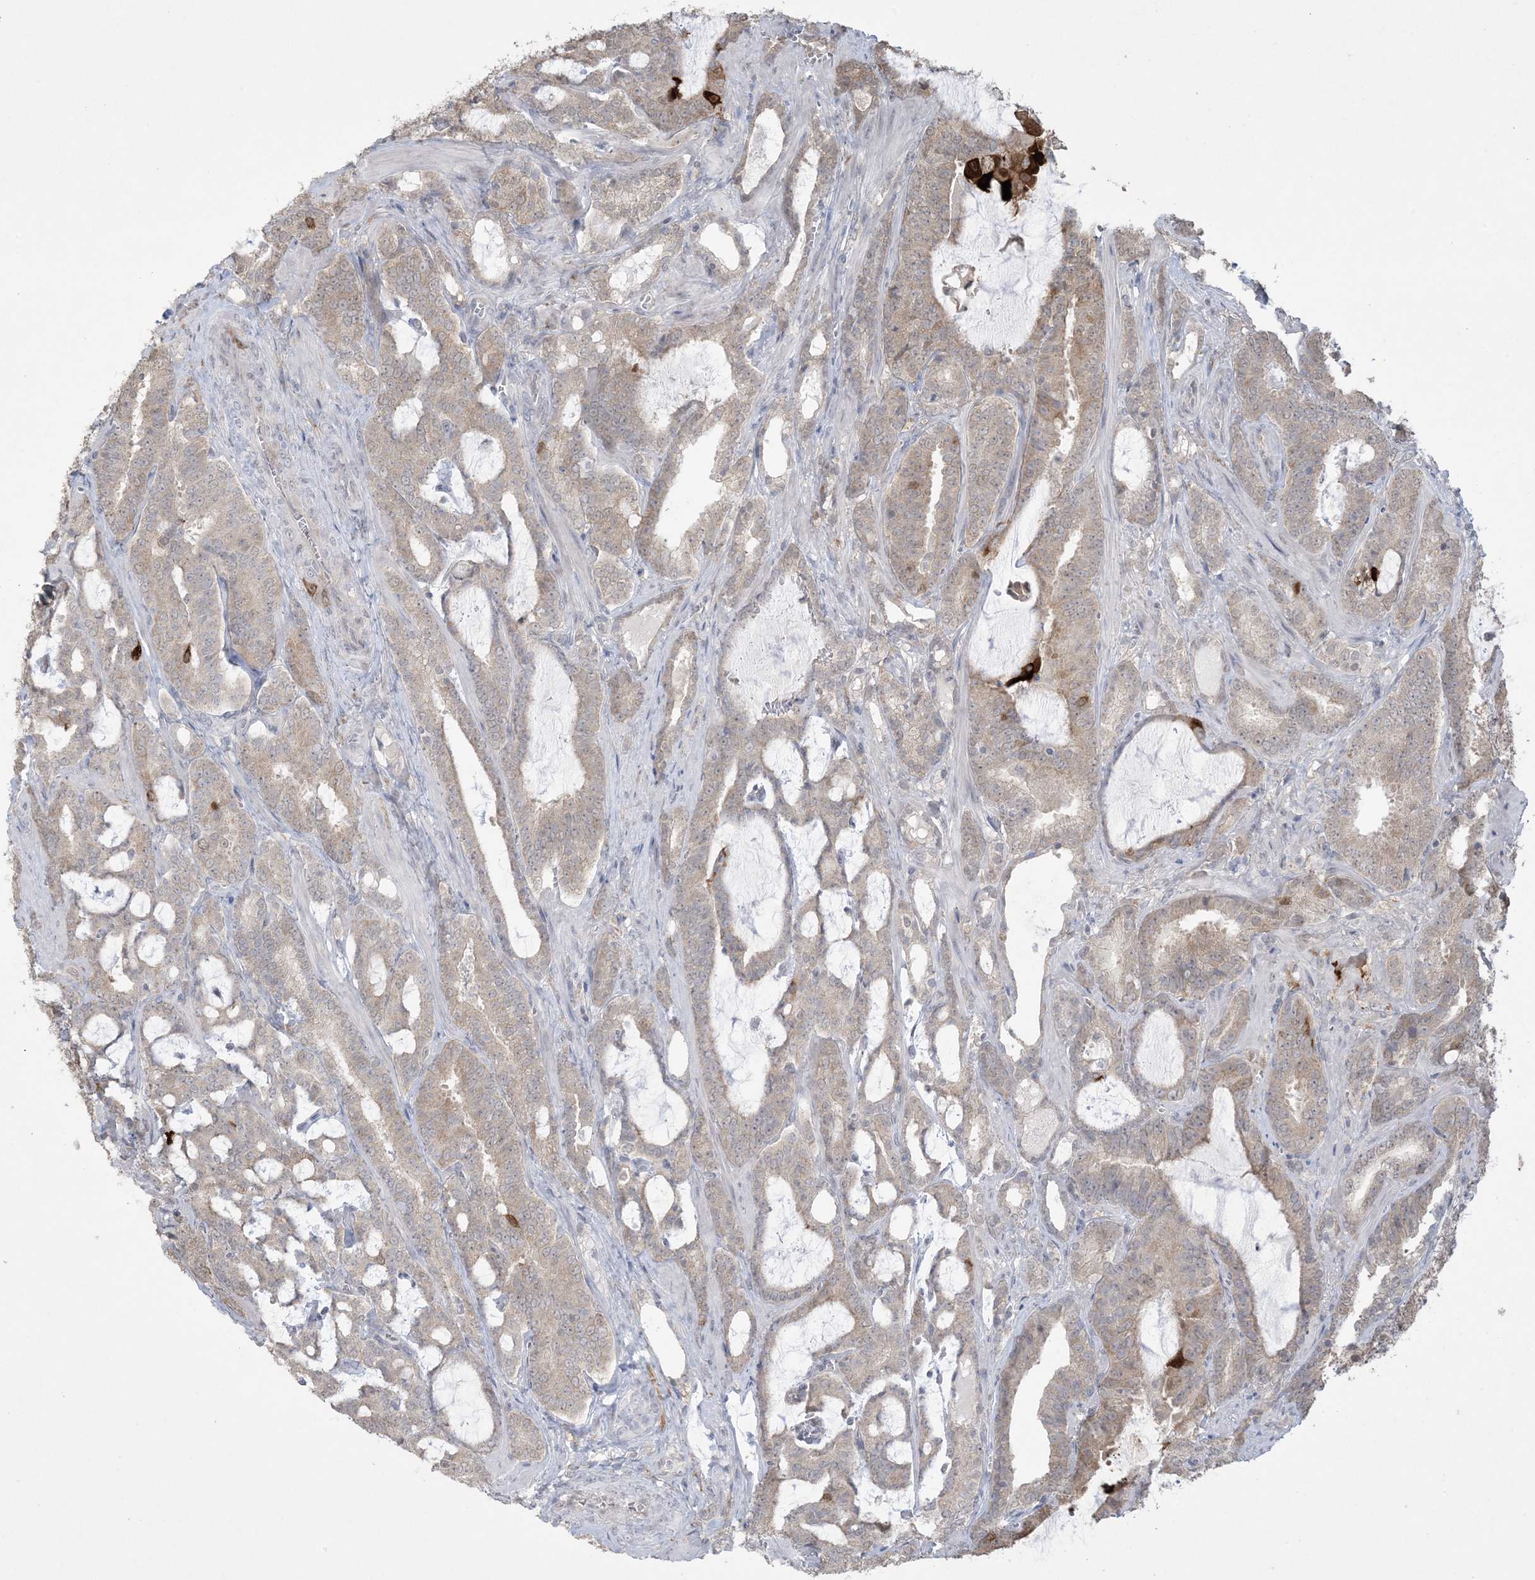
{"staining": {"intensity": "weak", "quantity": "25%-75%", "location": "cytoplasmic/membranous"}, "tissue": "prostate cancer", "cell_type": "Tumor cells", "image_type": "cancer", "snomed": [{"axis": "morphology", "description": "Adenocarcinoma, High grade"}, {"axis": "topography", "description": "Prostate and seminal vesicle, NOS"}], "caption": "Immunohistochemistry (IHC) photomicrograph of human prostate high-grade adenocarcinoma stained for a protein (brown), which displays low levels of weak cytoplasmic/membranous staining in approximately 25%-75% of tumor cells.", "gene": "HMGCS1", "patient": {"sex": "male", "age": 67}}